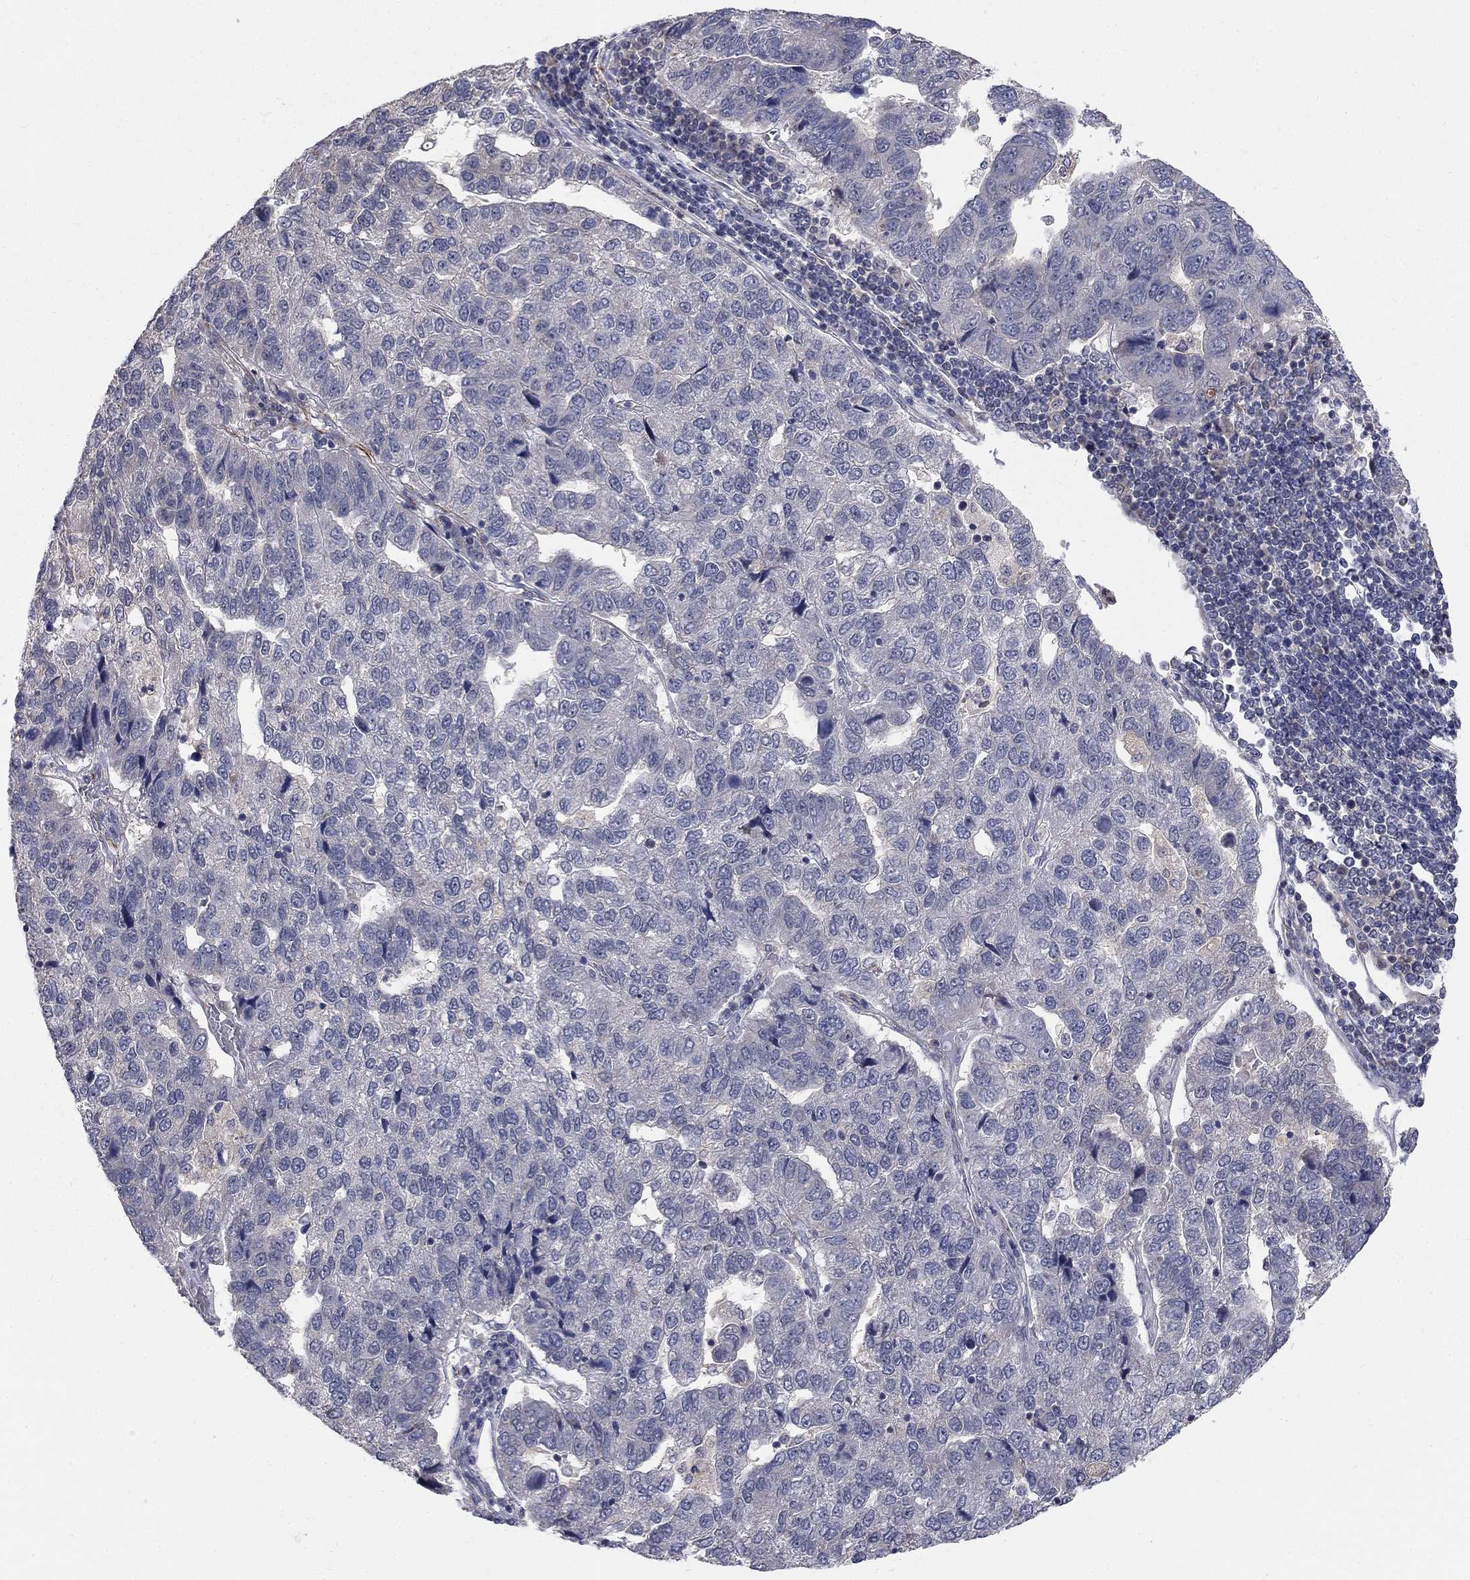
{"staining": {"intensity": "negative", "quantity": "none", "location": "none"}, "tissue": "pancreatic cancer", "cell_type": "Tumor cells", "image_type": "cancer", "snomed": [{"axis": "morphology", "description": "Adenocarcinoma, NOS"}, {"axis": "topography", "description": "Pancreas"}], "caption": "Tumor cells are negative for protein expression in human pancreatic adenocarcinoma.", "gene": "MSRA", "patient": {"sex": "female", "age": 61}}